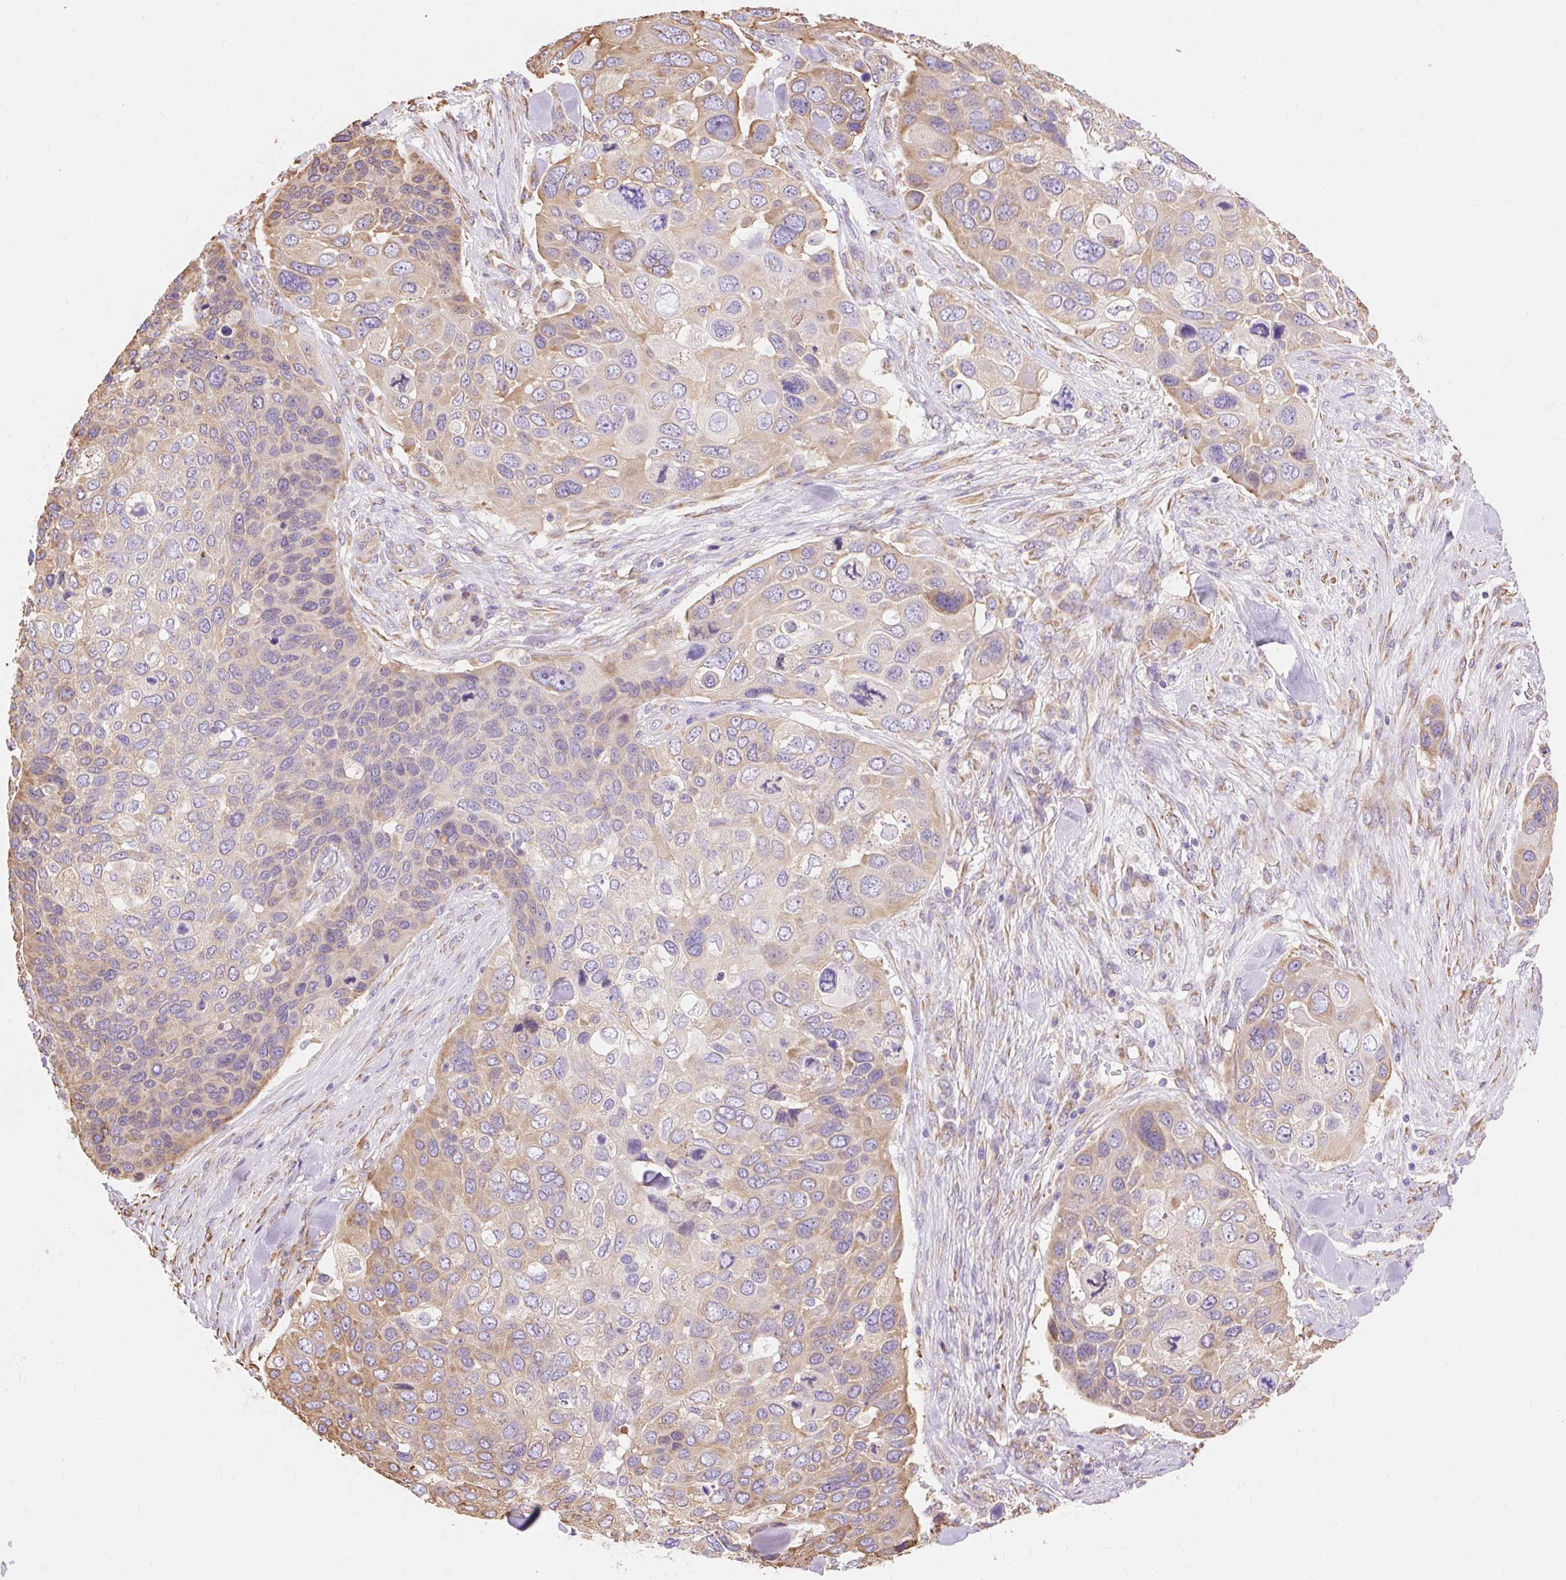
{"staining": {"intensity": "weak", "quantity": ">75%", "location": "cytoplasmic/membranous"}, "tissue": "skin cancer", "cell_type": "Tumor cells", "image_type": "cancer", "snomed": [{"axis": "morphology", "description": "Basal cell carcinoma"}, {"axis": "topography", "description": "Skin"}], "caption": "Tumor cells display low levels of weak cytoplasmic/membranous staining in about >75% of cells in skin cancer (basal cell carcinoma). The staining is performed using DAB (3,3'-diaminobenzidine) brown chromogen to label protein expression. The nuclei are counter-stained blue using hematoxylin.", "gene": "RPS17", "patient": {"sex": "female", "age": 74}}